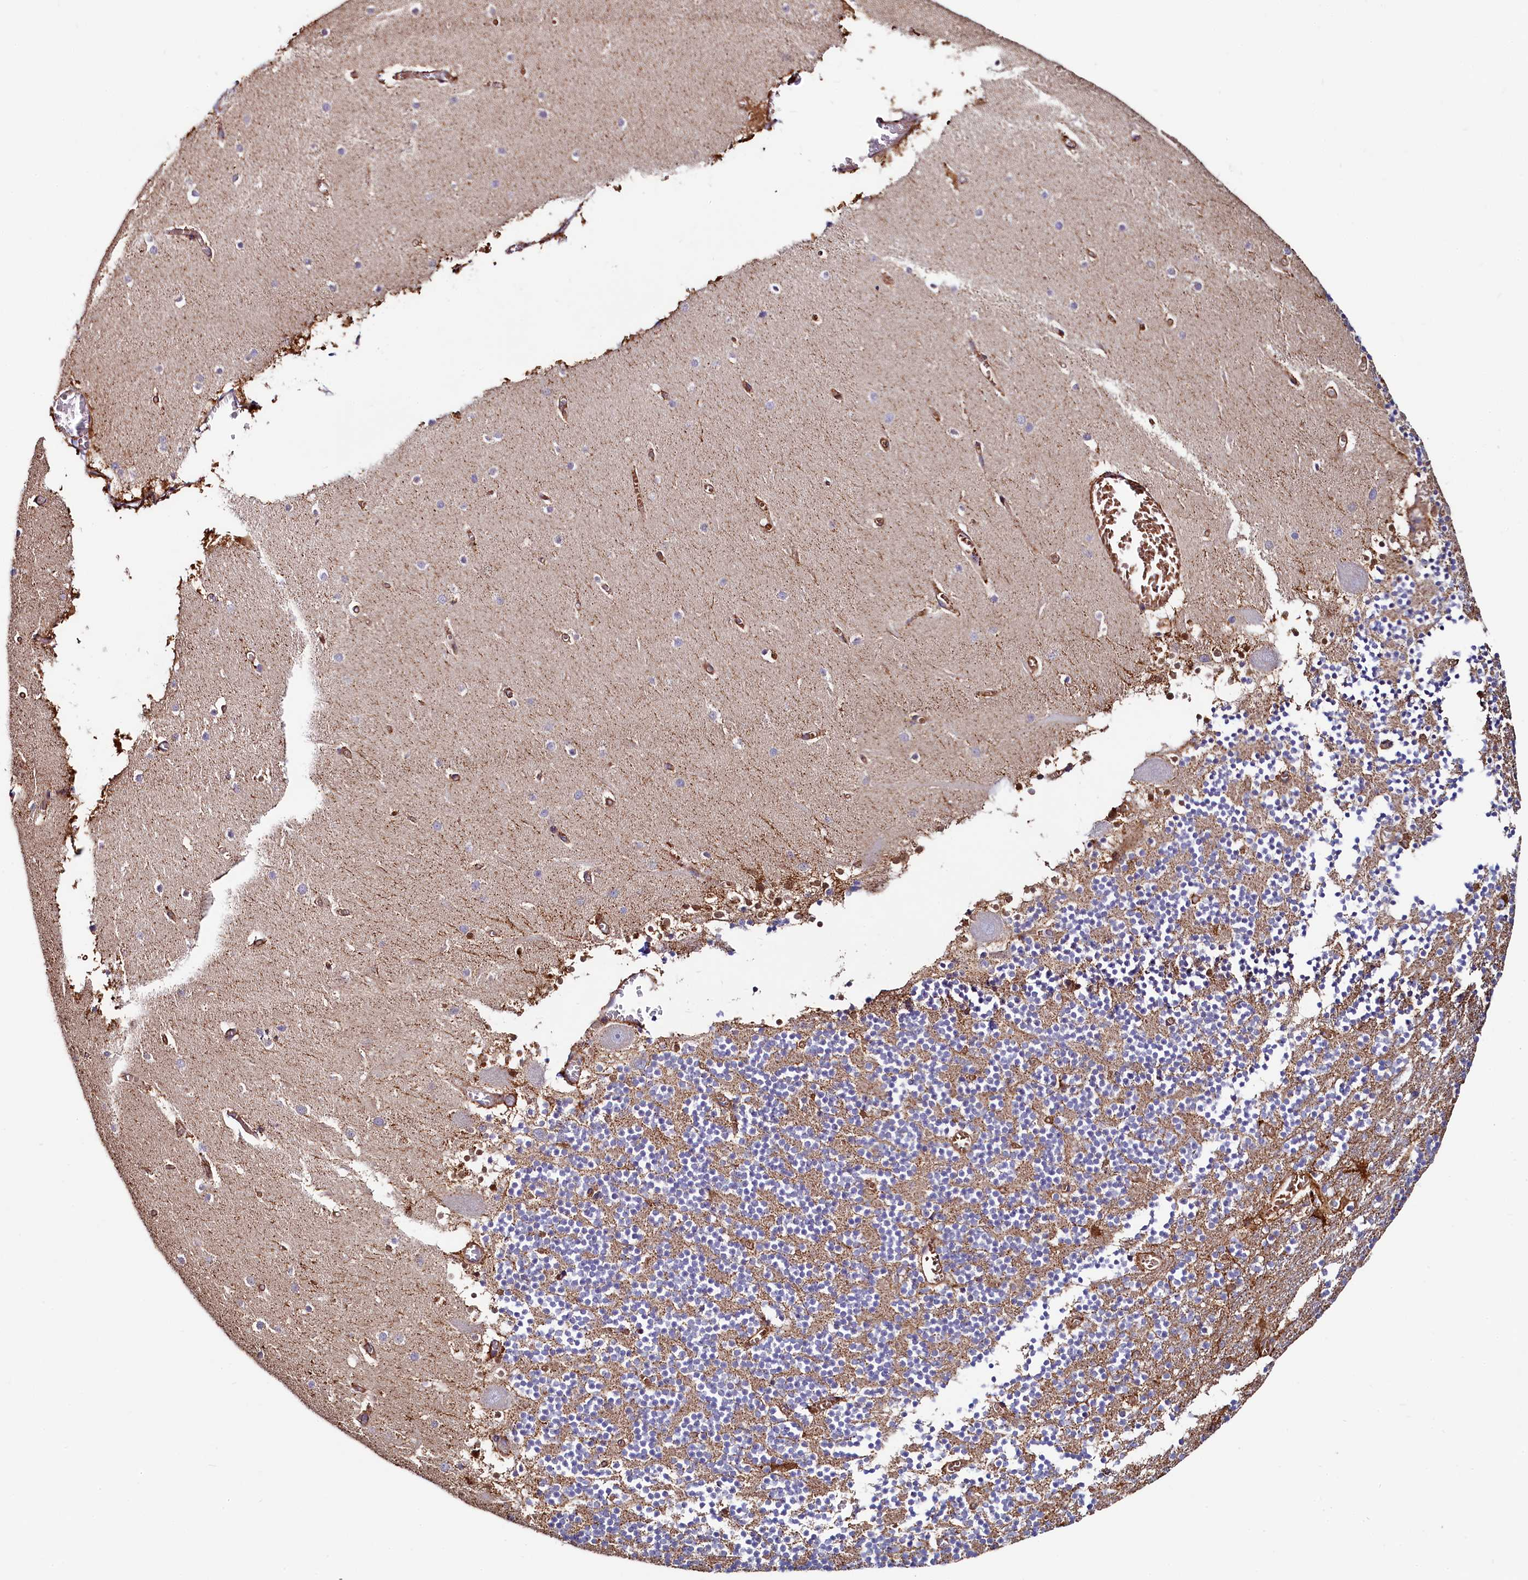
{"staining": {"intensity": "weak", "quantity": "25%-75%", "location": "cytoplasmic/membranous"}, "tissue": "cerebellum", "cell_type": "Cells in granular layer", "image_type": "normal", "snomed": [{"axis": "morphology", "description": "Normal tissue, NOS"}, {"axis": "topography", "description": "Cerebellum"}], "caption": "Protein expression analysis of unremarkable human cerebellum reveals weak cytoplasmic/membranous positivity in approximately 25%-75% of cells in granular layer.", "gene": "ASTE1", "patient": {"sex": "female", "age": 28}}